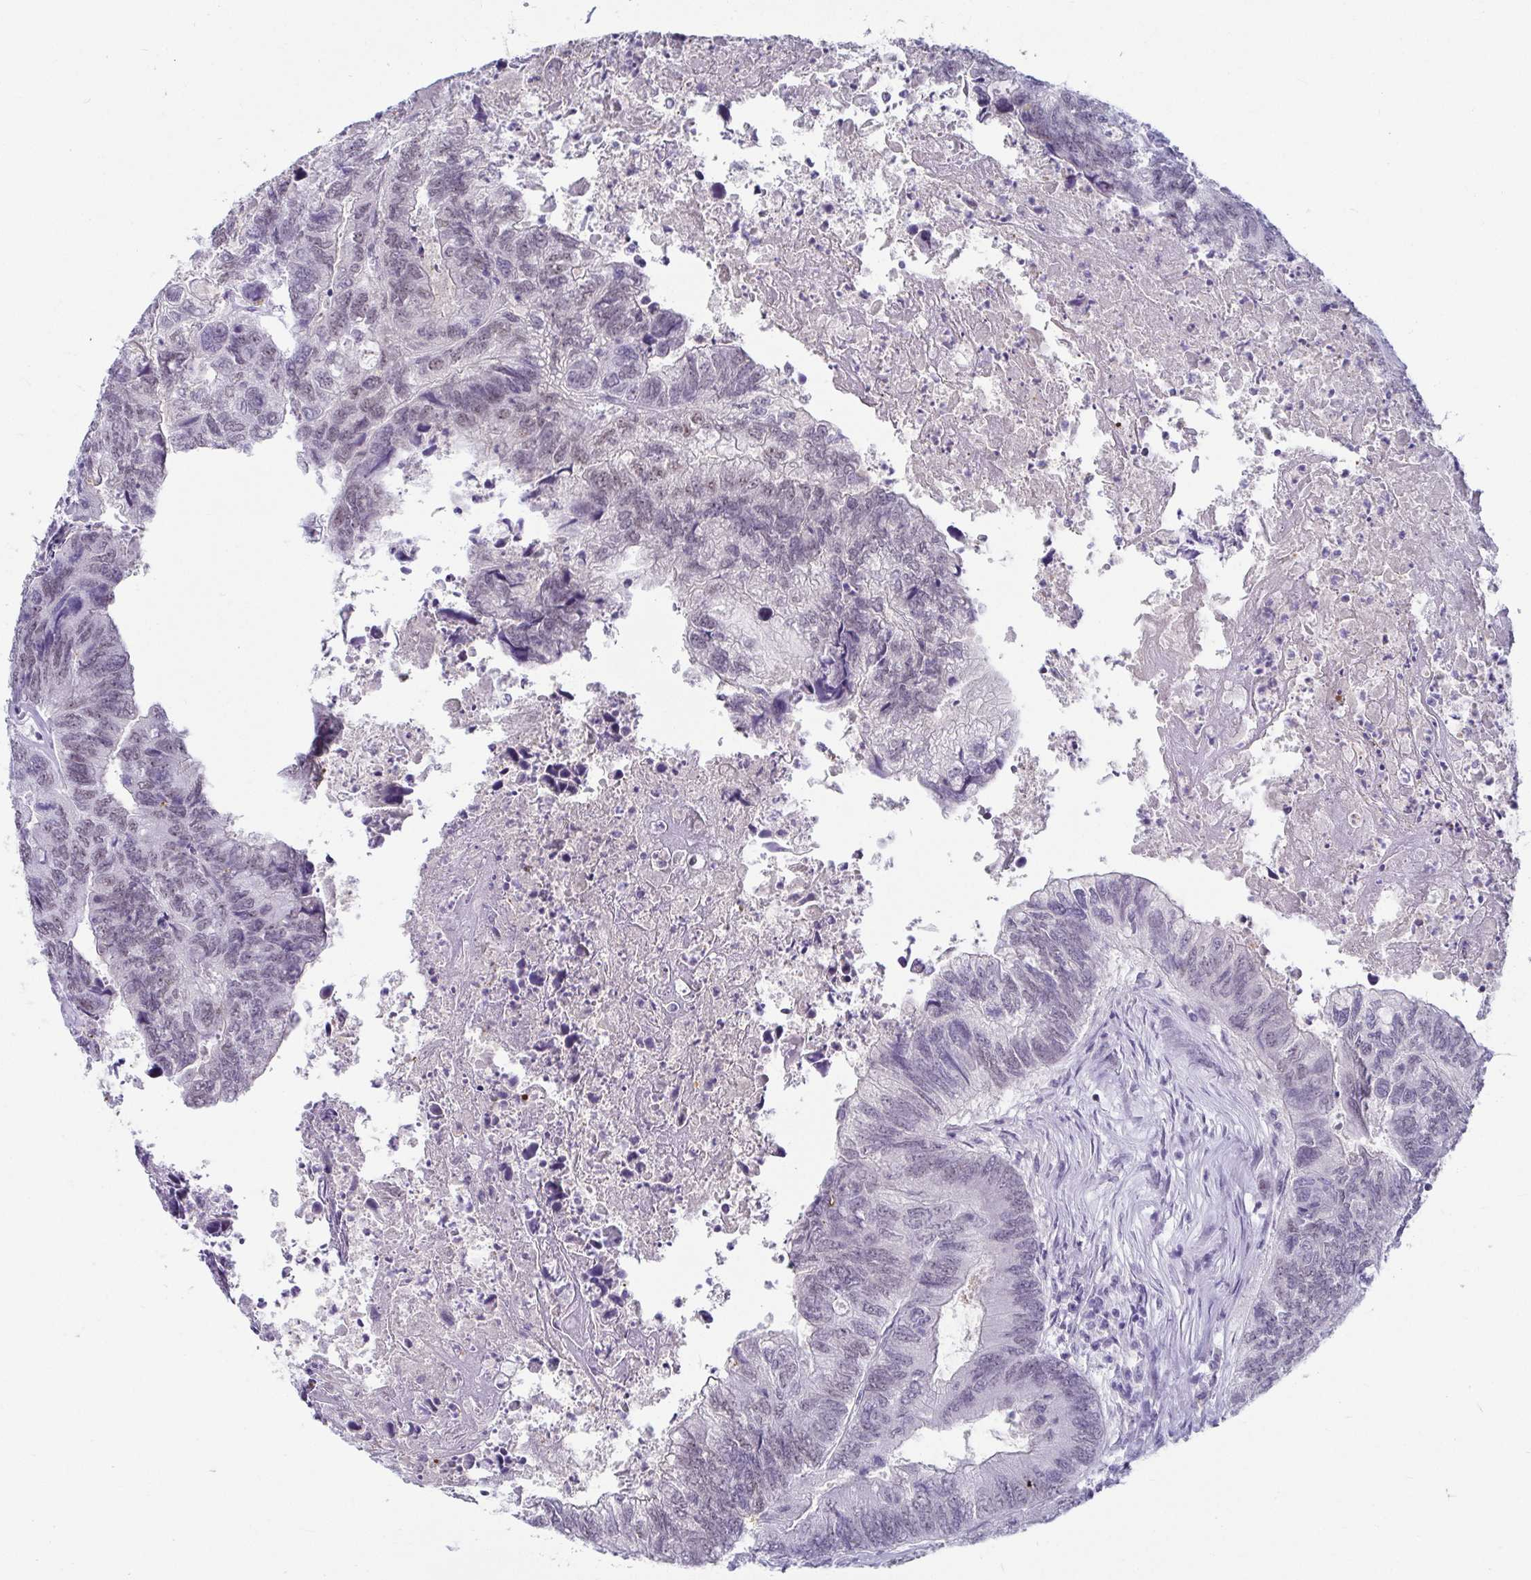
{"staining": {"intensity": "weak", "quantity": "25%-75%", "location": "nuclear"}, "tissue": "colorectal cancer", "cell_type": "Tumor cells", "image_type": "cancer", "snomed": [{"axis": "morphology", "description": "Adenocarcinoma, NOS"}, {"axis": "topography", "description": "Colon"}], "caption": "Colorectal adenocarcinoma stained with a protein marker shows weak staining in tumor cells.", "gene": "NPY", "patient": {"sex": "female", "age": 67}}